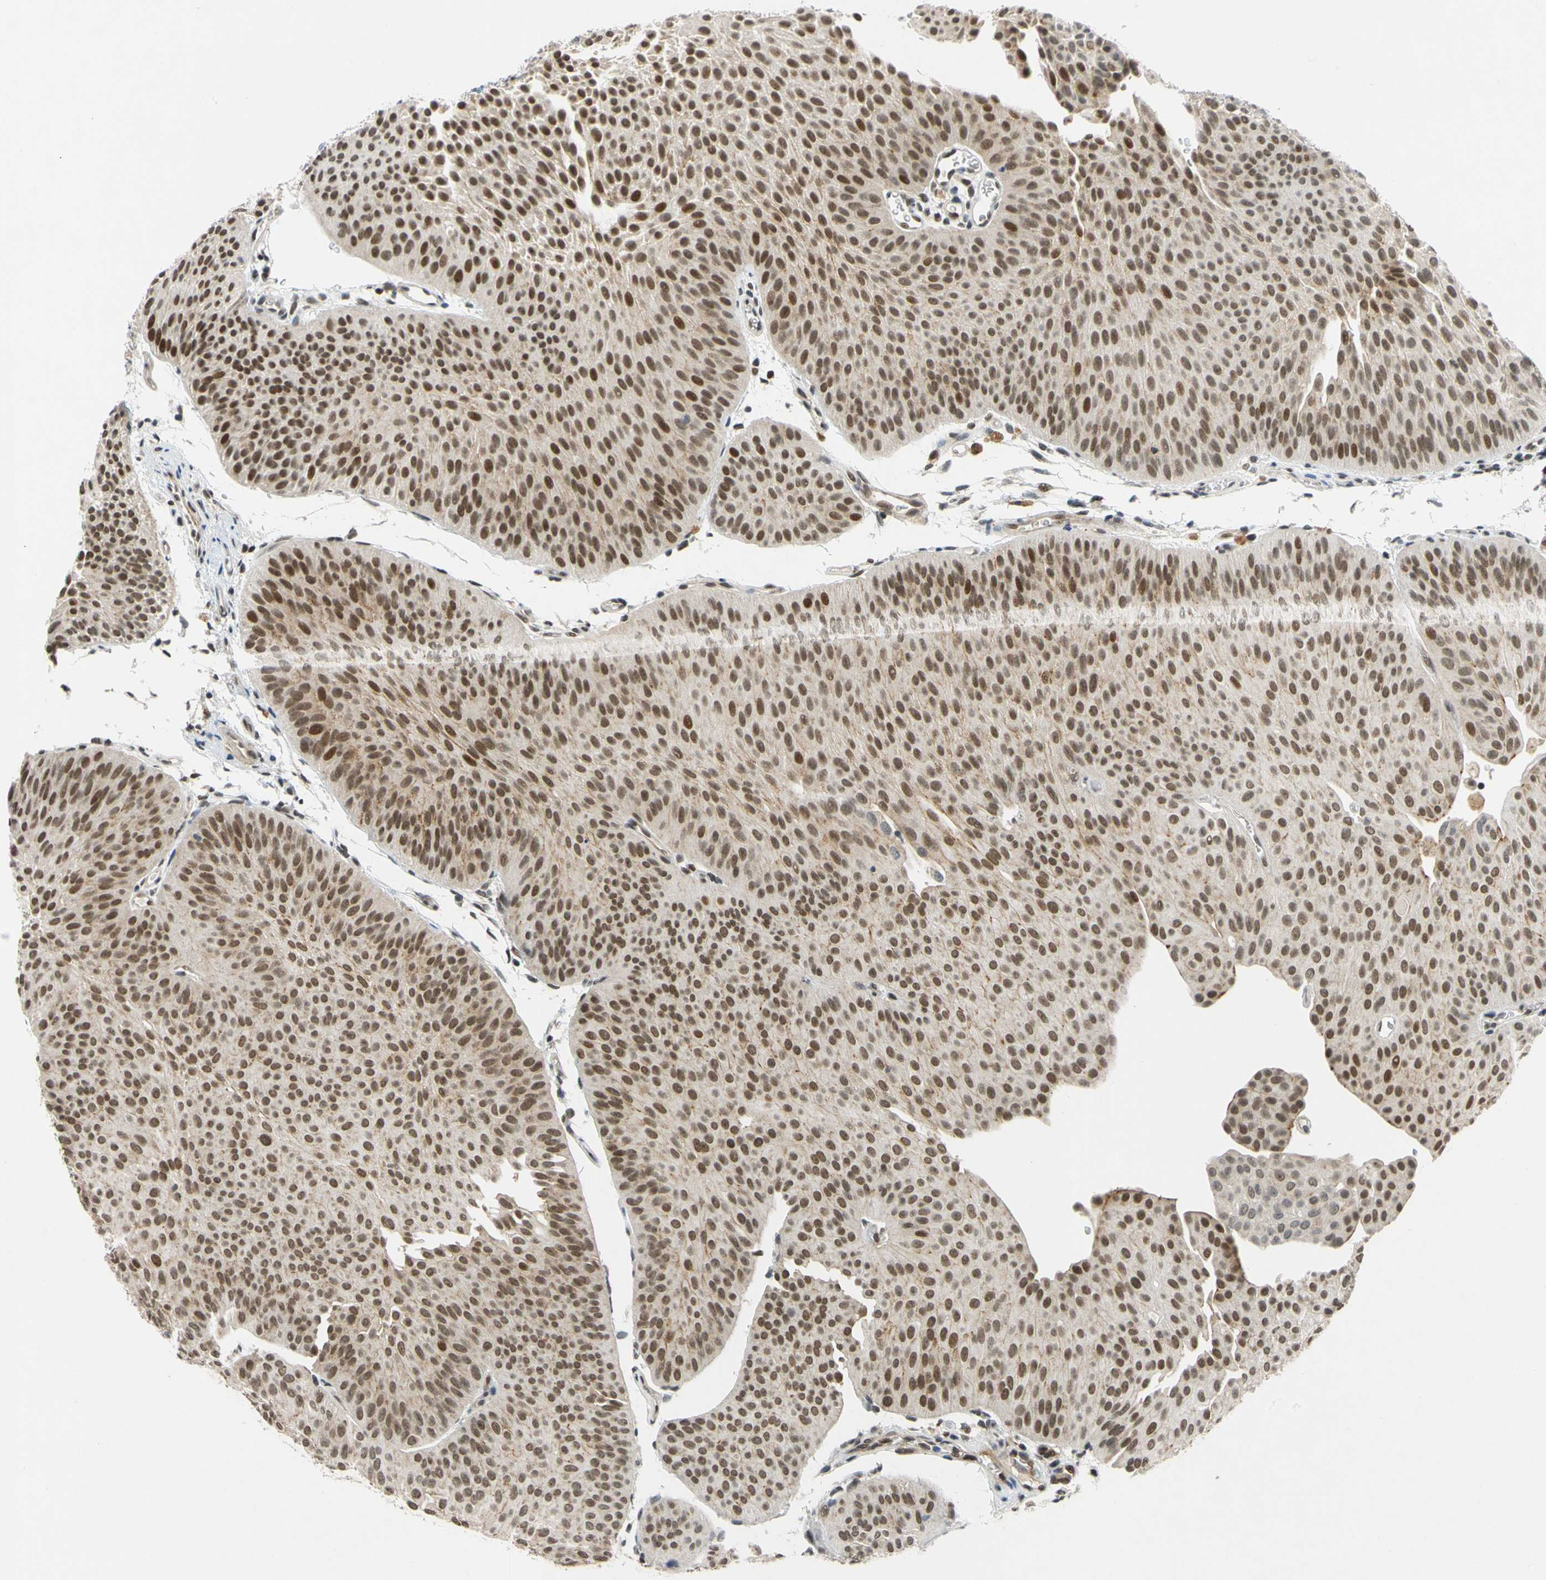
{"staining": {"intensity": "moderate", "quantity": ">75%", "location": "cytoplasmic/membranous,nuclear"}, "tissue": "urothelial cancer", "cell_type": "Tumor cells", "image_type": "cancer", "snomed": [{"axis": "morphology", "description": "Urothelial carcinoma, Low grade"}, {"axis": "topography", "description": "Urinary bladder"}], "caption": "The immunohistochemical stain shows moderate cytoplasmic/membranous and nuclear positivity in tumor cells of low-grade urothelial carcinoma tissue.", "gene": "POGZ", "patient": {"sex": "female", "age": 60}}